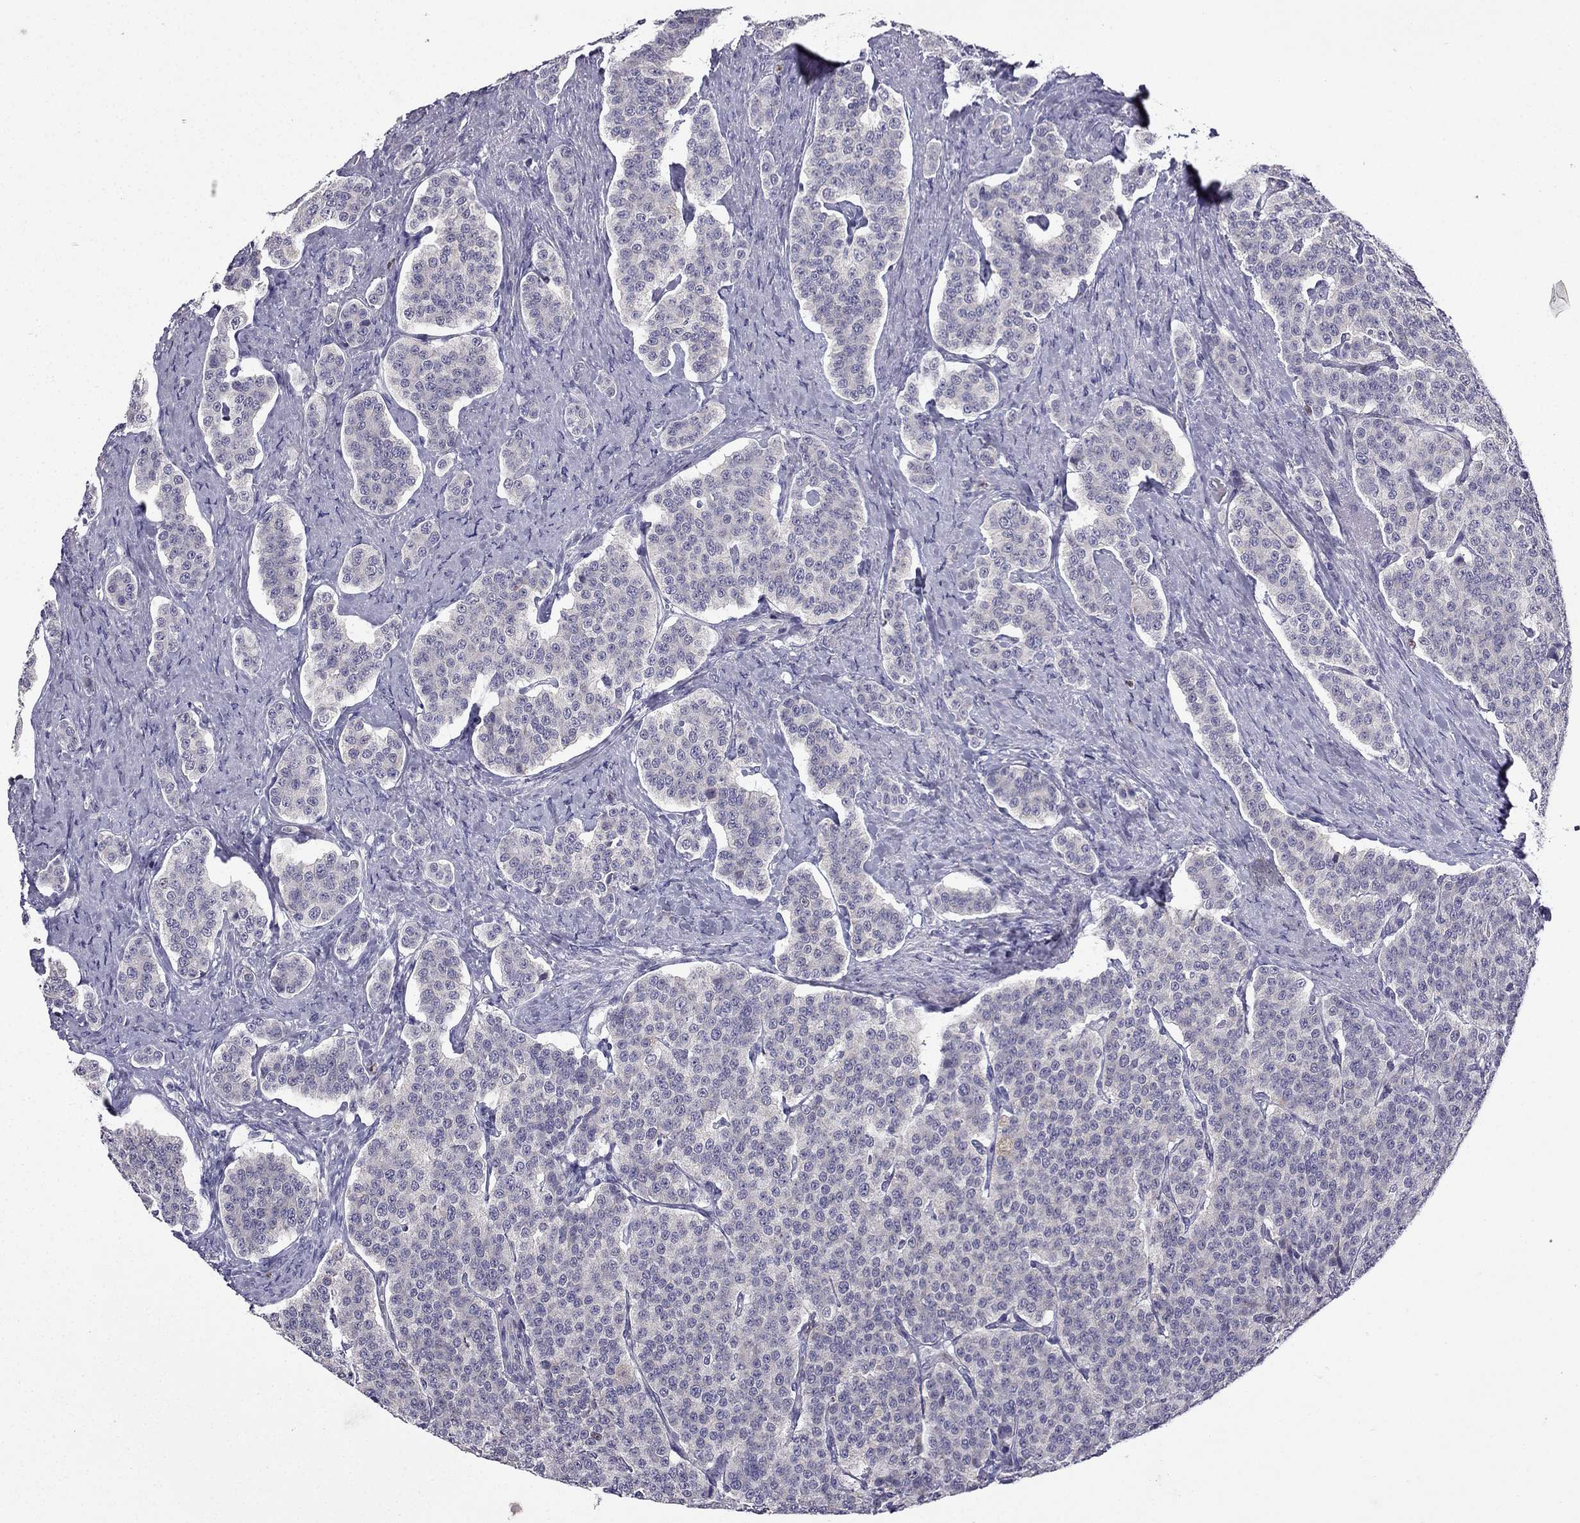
{"staining": {"intensity": "negative", "quantity": "none", "location": "none"}, "tissue": "carcinoid", "cell_type": "Tumor cells", "image_type": "cancer", "snomed": [{"axis": "morphology", "description": "Carcinoid, malignant, NOS"}, {"axis": "topography", "description": "Small intestine"}], "caption": "Immunohistochemistry (IHC) of human carcinoid displays no positivity in tumor cells.", "gene": "UHRF1", "patient": {"sex": "female", "age": 58}}